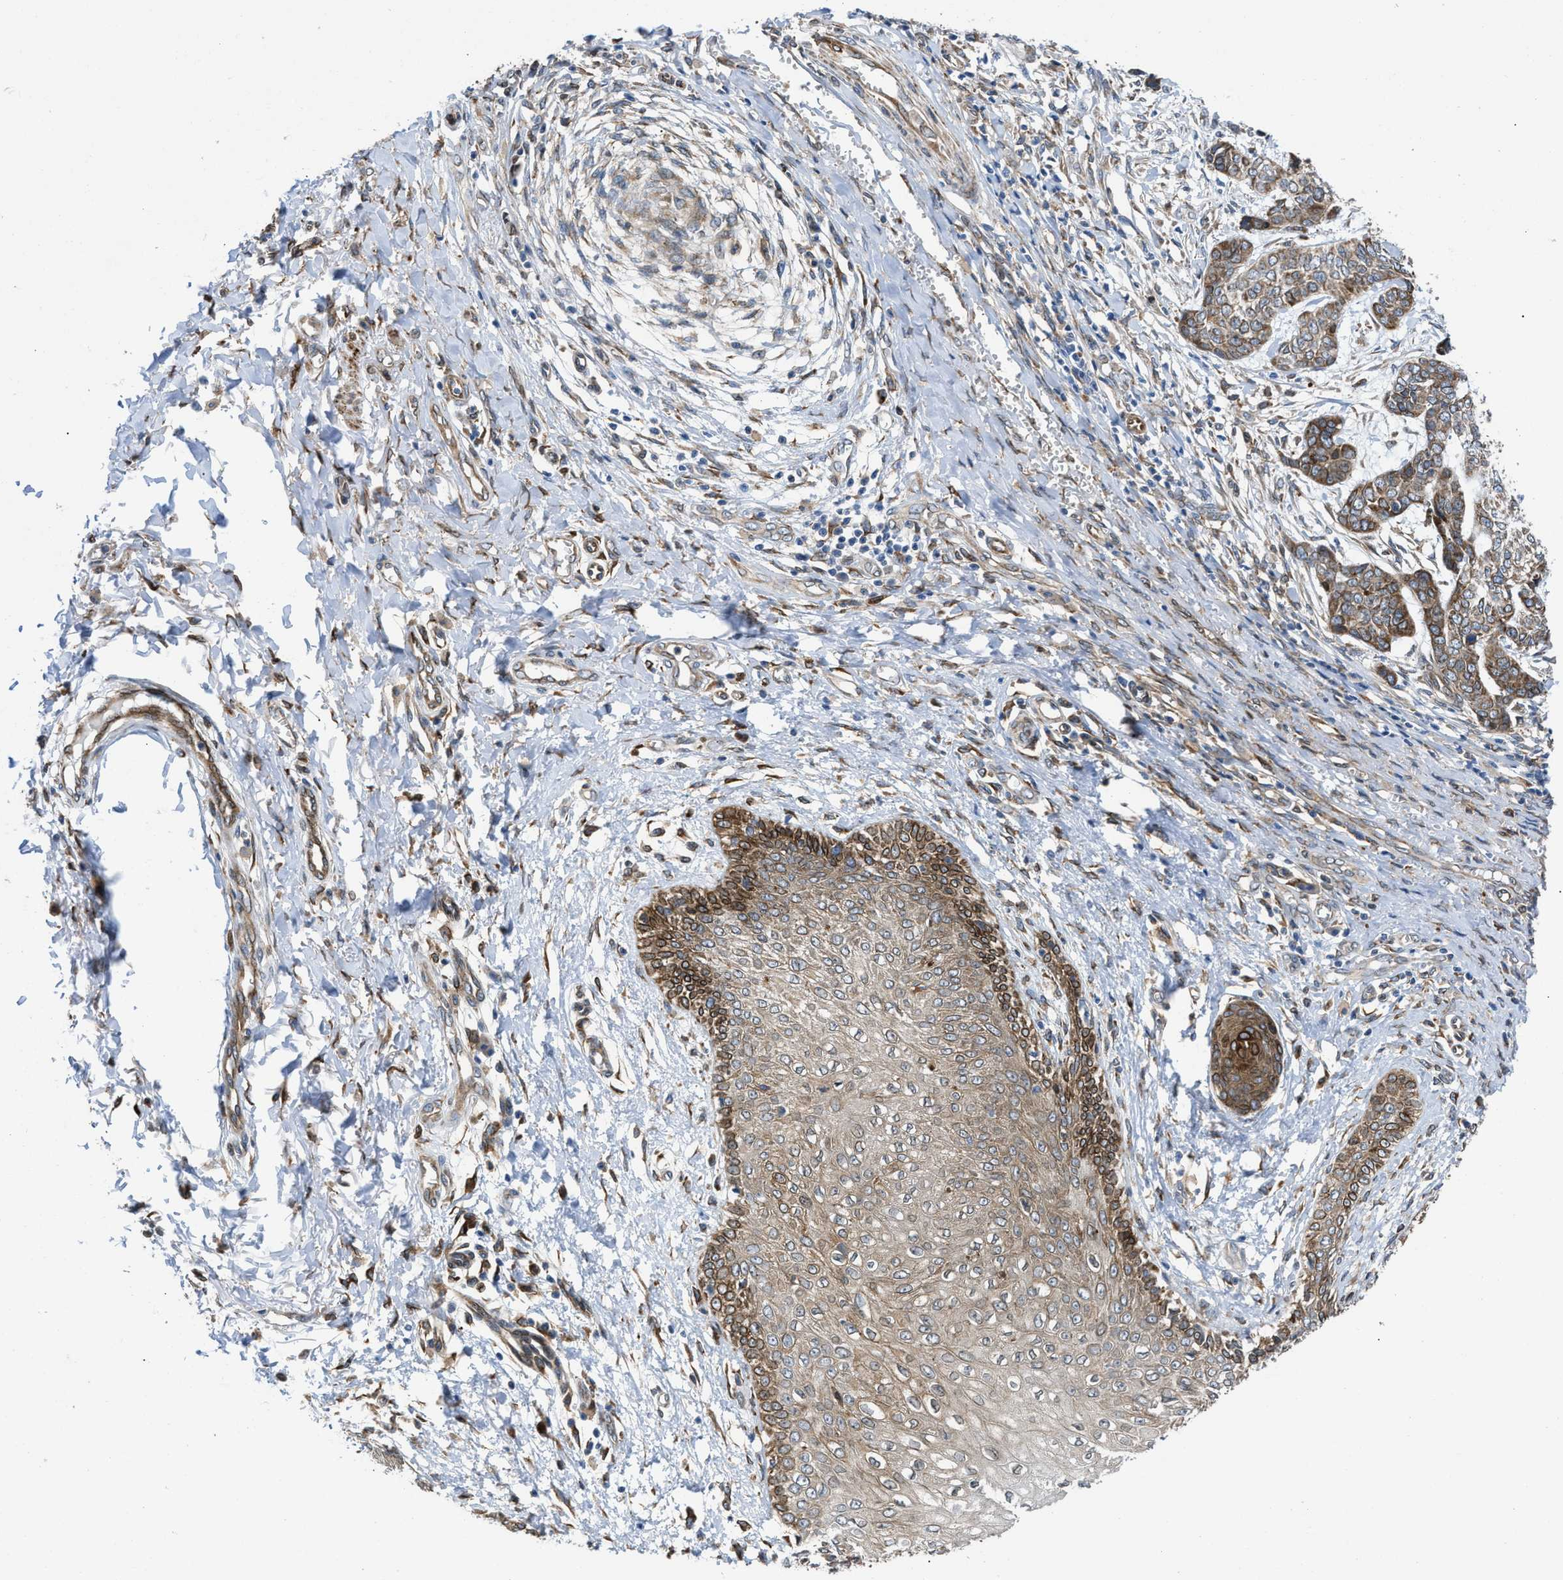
{"staining": {"intensity": "moderate", "quantity": ">75%", "location": "cytoplasmic/membranous"}, "tissue": "skin cancer", "cell_type": "Tumor cells", "image_type": "cancer", "snomed": [{"axis": "morphology", "description": "Basal cell carcinoma"}, {"axis": "topography", "description": "Skin"}], "caption": "This is a histology image of IHC staining of skin basal cell carcinoma, which shows moderate expression in the cytoplasmic/membranous of tumor cells.", "gene": "ERLIN2", "patient": {"sex": "female", "age": 64}}